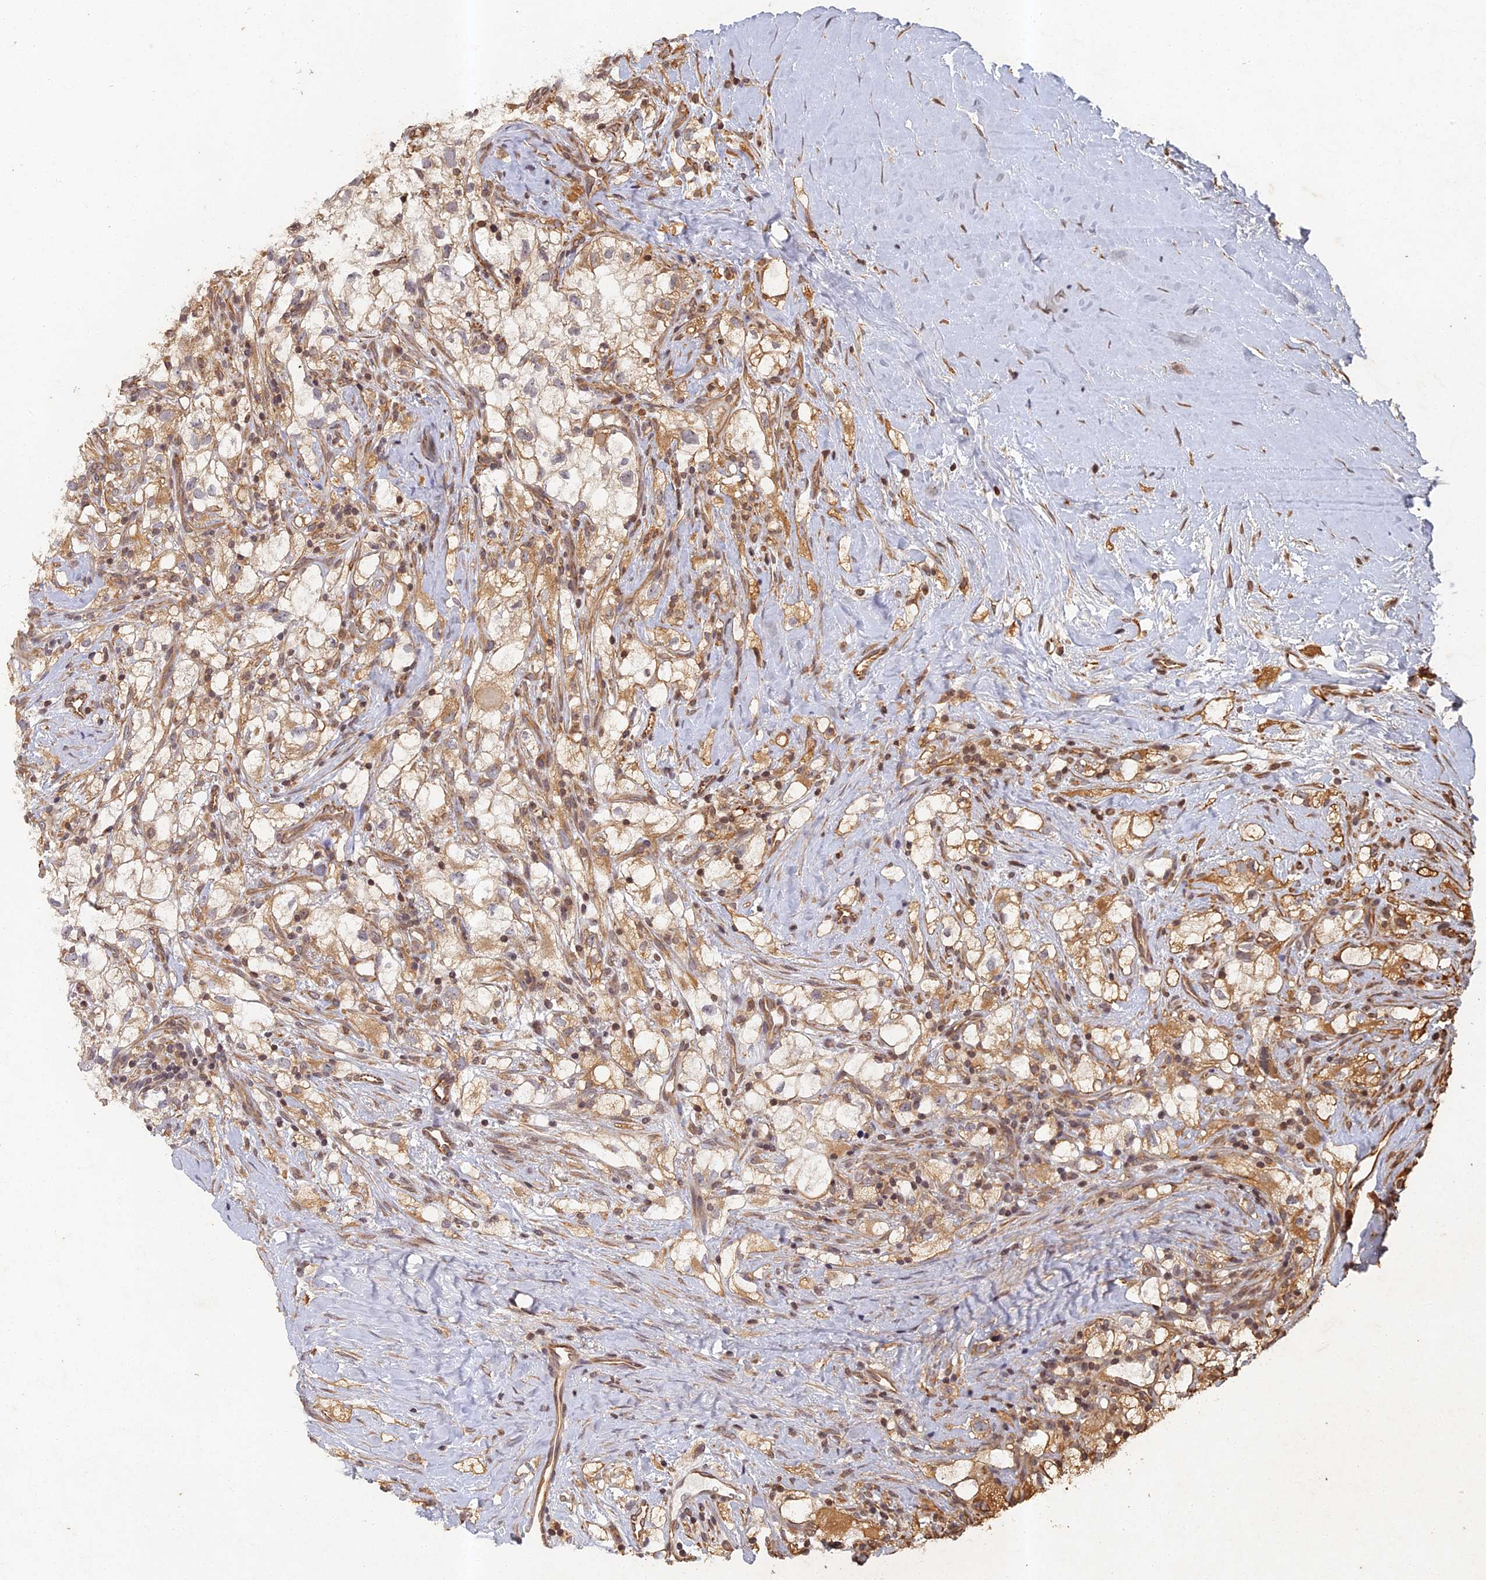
{"staining": {"intensity": "moderate", "quantity": "25%-75%", "location": "cytoplasmic/membranous"}, "tissue": "renal cancer", "cell_type": "Tumor cells", "image_type": "cancer", "snomed": [{"axis": "morphology", "description": "Adenocarcinoma, NOS"}, {"axis": "topography", "description": "Kidney"}], "caption": "Immunohistochemistry micrograph of neoplastic tissue: renal cancer (adenocarcinoma) stained using immunohistochemistry (IHC) reveals medium levels of moderate protein expression localized specifically in the cytoplasmic/membranous of tumor cells, appearing as a cytoplasmic/membranous brown color.", "gene": "ABCB10", "patient": {"sex": "male", "age": 59}}